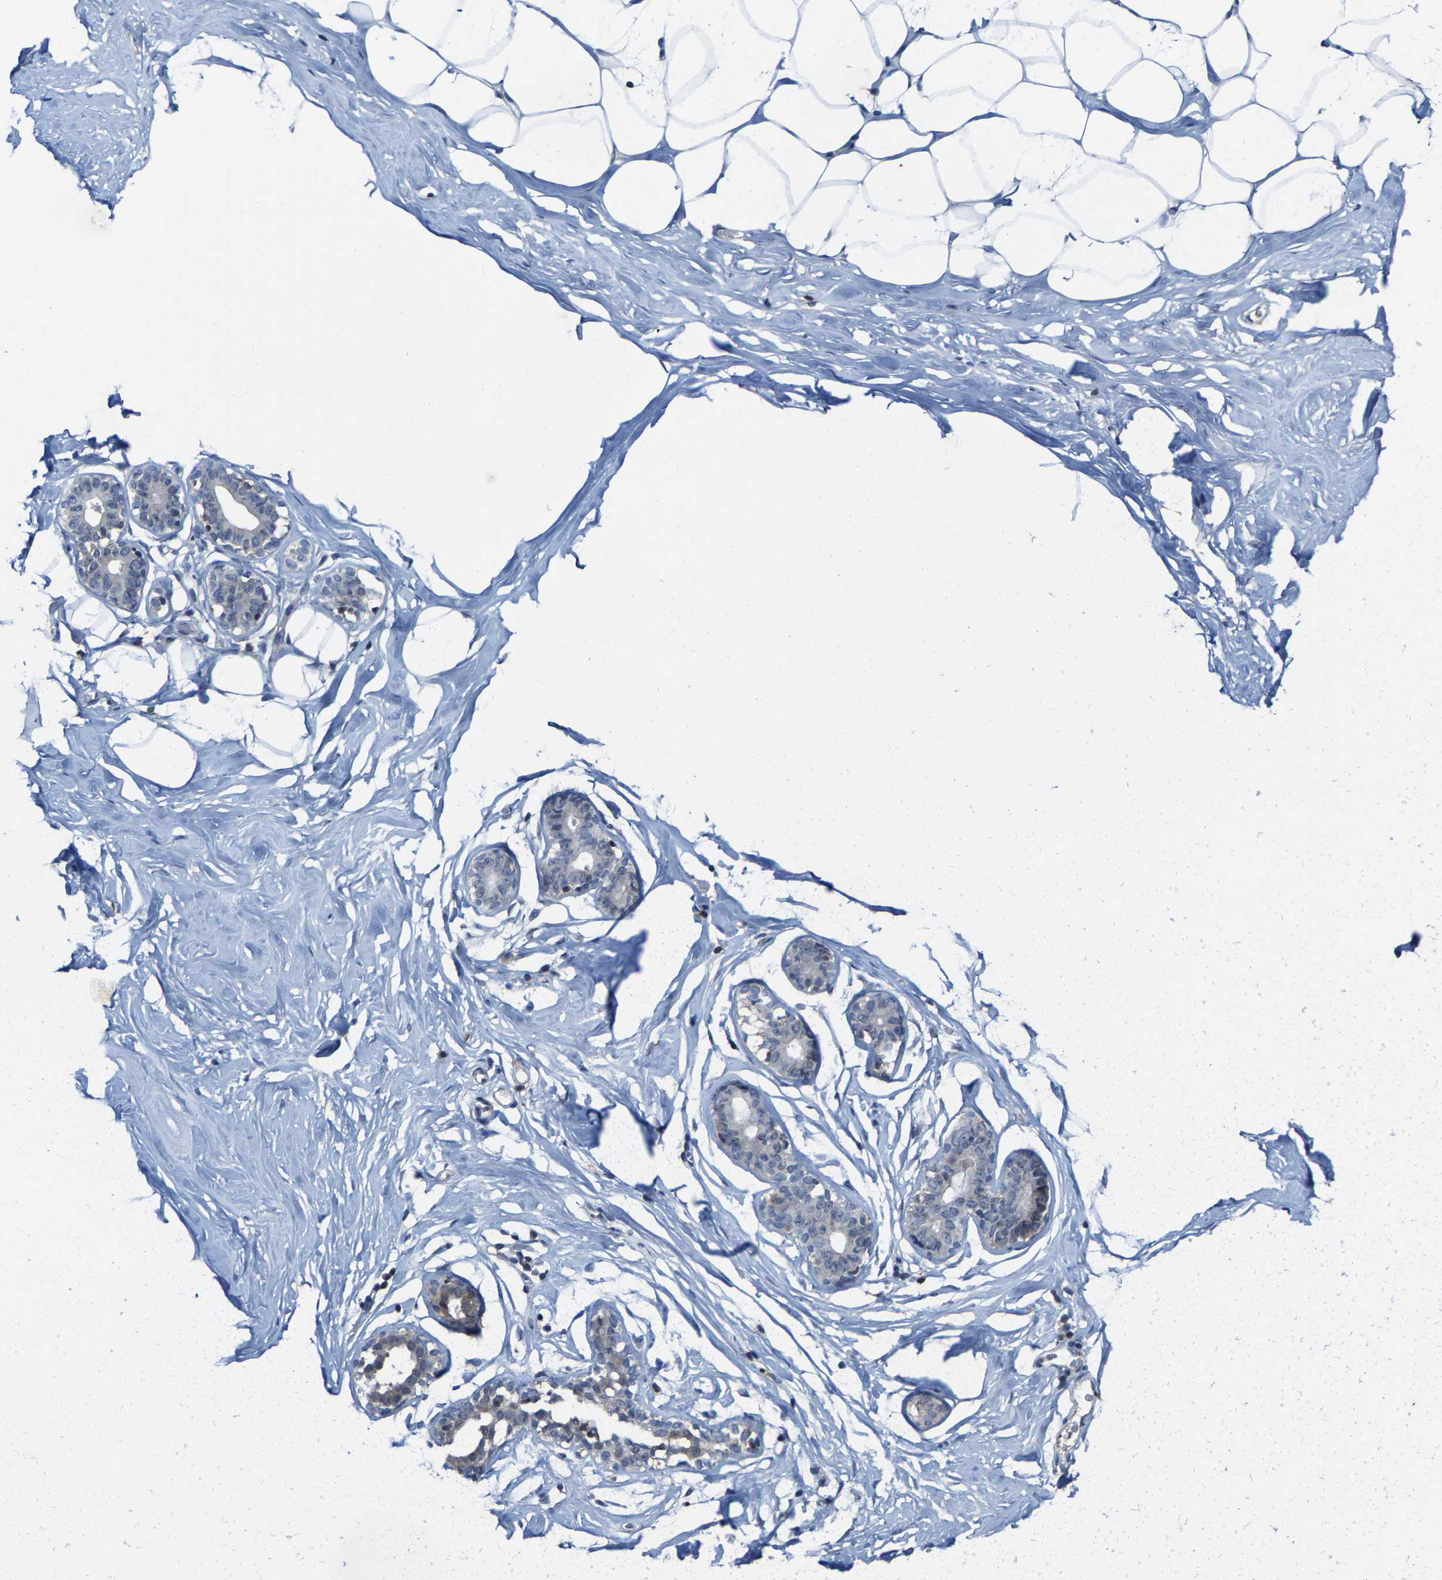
{"staining": {"intensity": "negative", "quantity": "none", "location": "none"}, "tissue": "adipose tissue", "cell_type": "Adipocytes", "image_type": "normal", "snomed": [{"axis": "morphology", "description": "Normal tissue, NOS"}, {"axis": "morphology", "description": "Fibrosis, NOS"}, {"axis": "topography", "description": "Breast"}, {"axis": "topography", "description": "Adipose tissue"}], "caption": "A photomicrograph of adipose tissue stained for a protein exhibits no brown staining in adipocytes. The staining is performed using DAB brown chromogen with nuclei counter-stained in using hematoxylin.", "gene": "FGD3", "patient": {"sex": "female", "age": 39}}